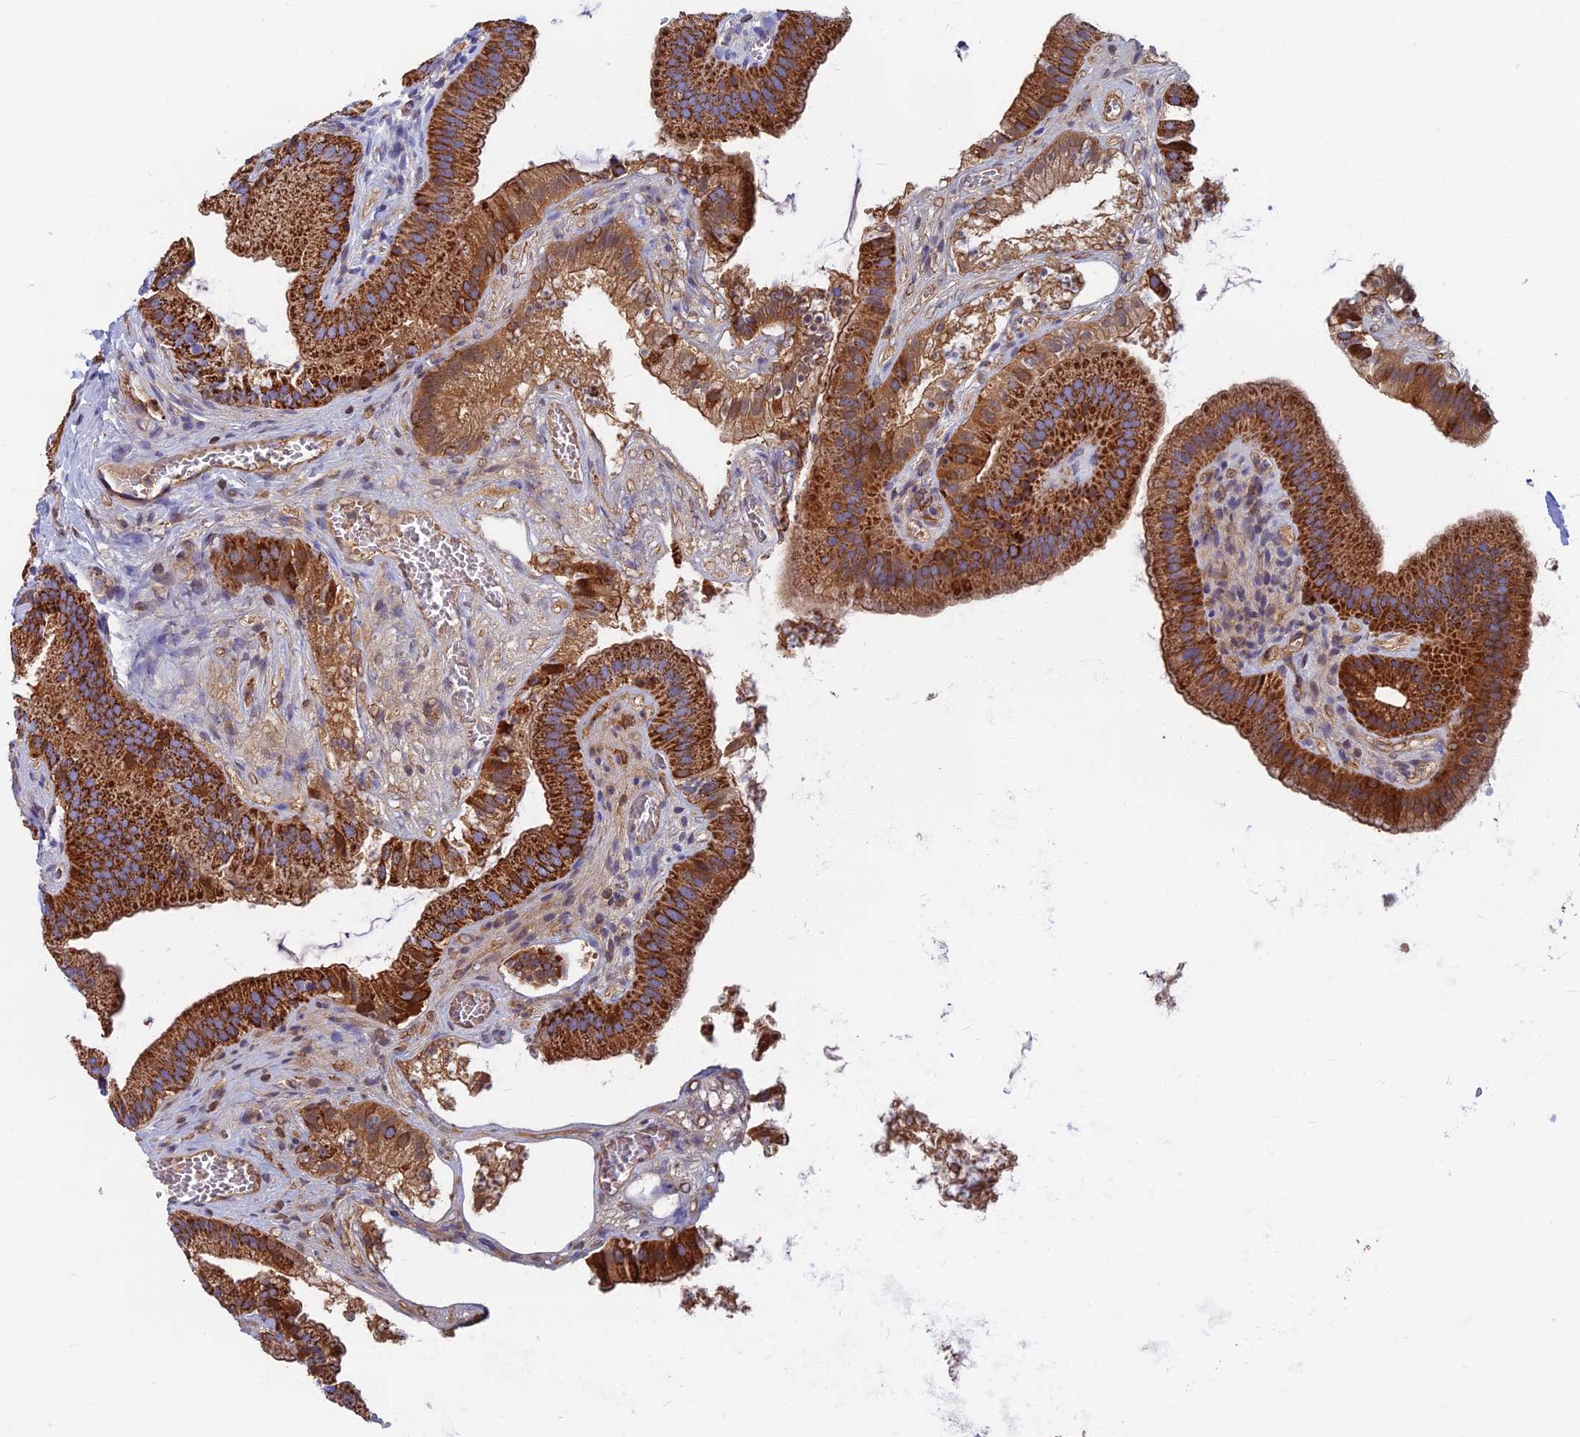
{"staining": {"intensity": "strong", "quantity": ">75%", "location": "cytoplasmic/membranous"}, "tissue": "gallbladder", "cell_type": "Glandular cells", "image_type": "normal", "snomed": [{"axis": "morphology", "description": "Normal tissue, NOS"}, {"axis": "topography", "description": "Gallbladder"}], "caption": "Immunohistochemistry micrograph of normal gallbladder: human gallbladder stained using immunohistochemistry shows high levels of strong protein expression localized specifically in the cytoplasmic/membranous of glandular cells, appearing as a cytoplasmic/membranous brown color.", "gene": "HSD17B8", "patient": {"sex": "female", "age": 54}}